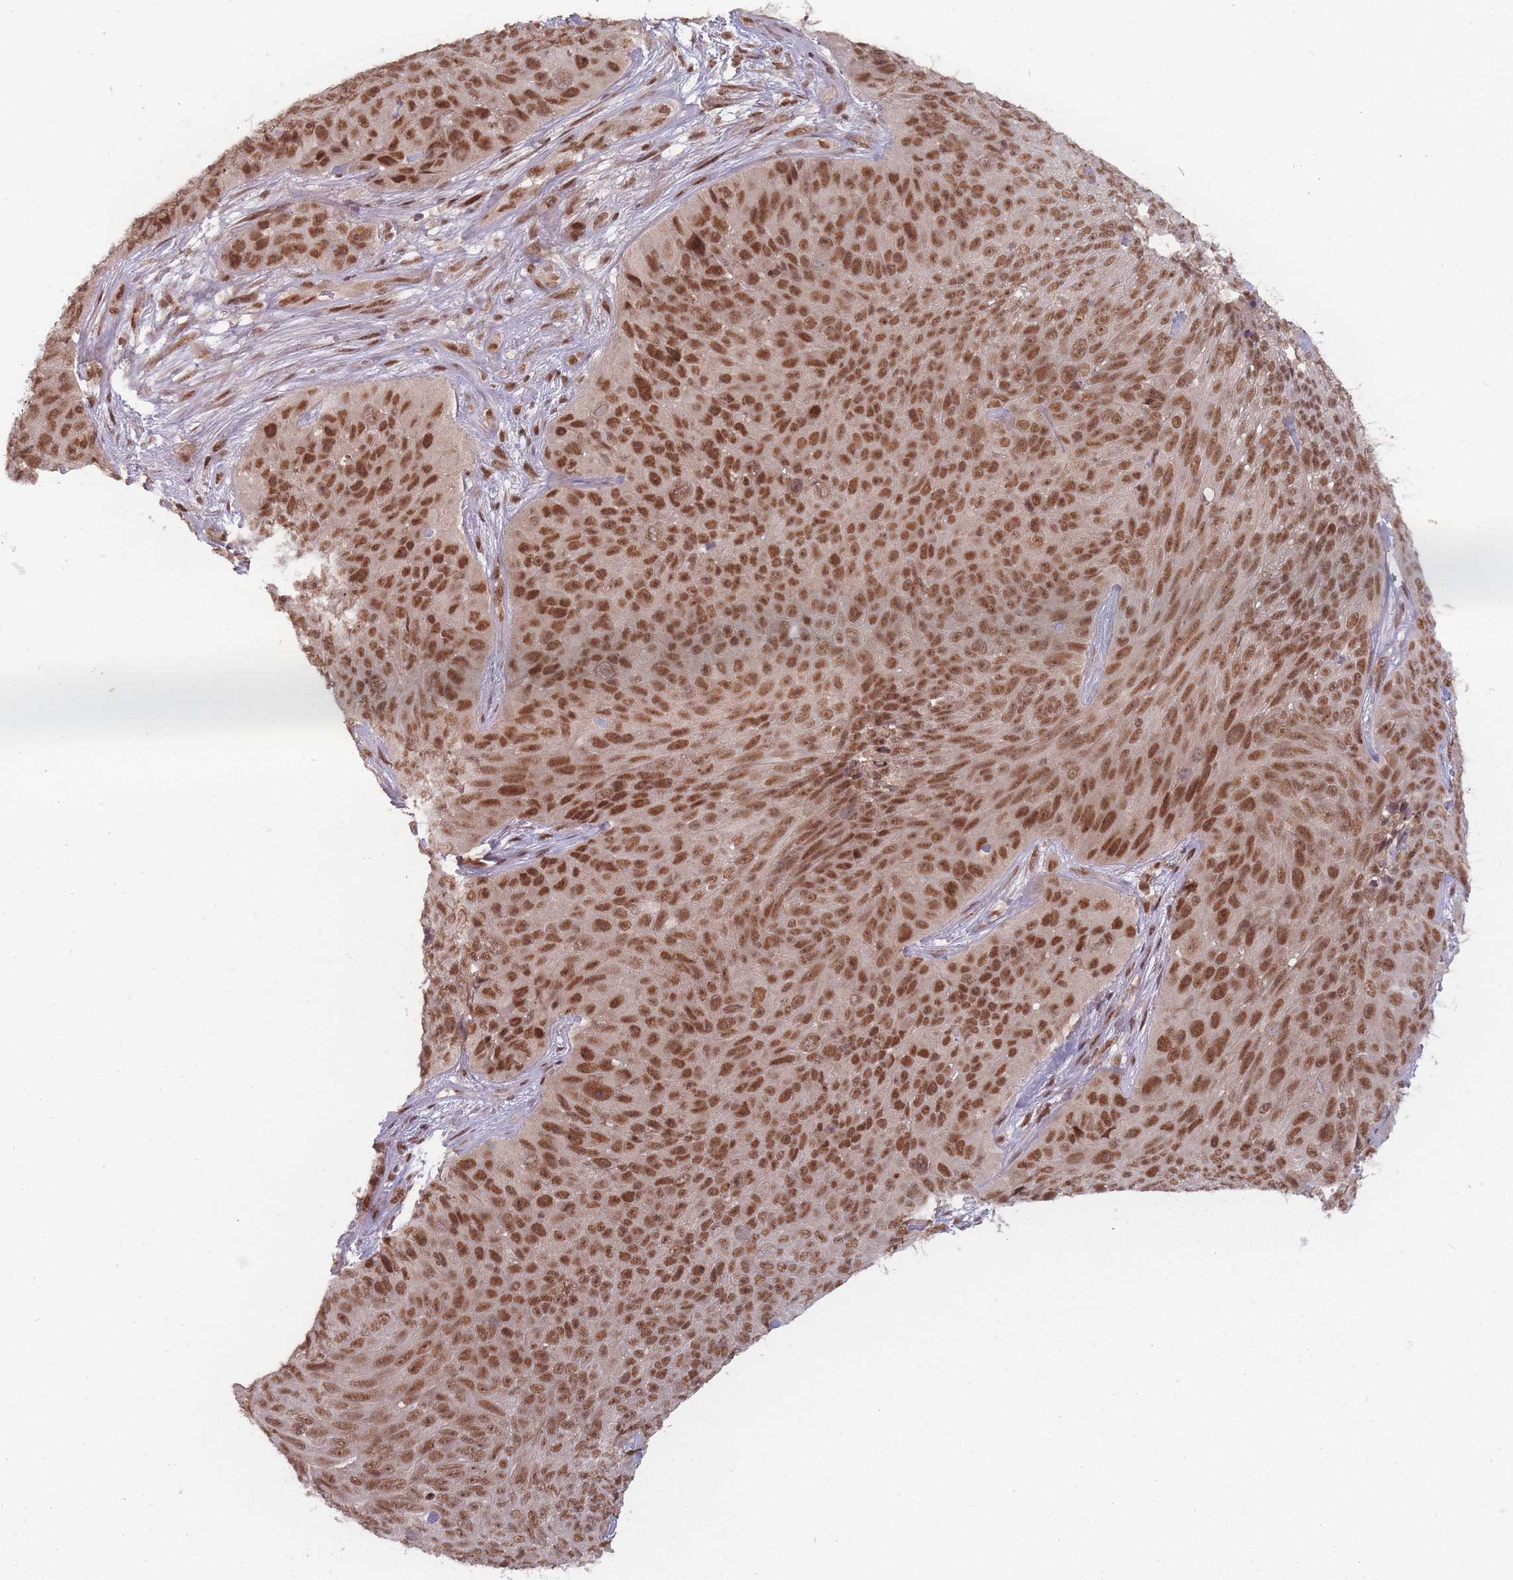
{"staining": {"intensity": "moderate", "quantity": ">75%", "location": "nuclear"}, "tissue": "skin cancer", "cell_type": "Tumor cells", "image_type": "cancer", "snomed": [{"axis": "morphology", "description": "Squamous cell carcinoma, NOS"}, {"axis": "topography", "description": "Skin"}], "caption": "Tumor cells display medium levels of moderate nuclear expression in approximately >75% of cells in squamous cell carcinoma (skin). The staining is performed using DAB (3,3'-diaminobenzidine) brown chromogen to label protein expression. The nuclei are counter-stained blue using hematoxylin.", "gene": "TMED3", "patient": {"sex": "female", "age": 87}}